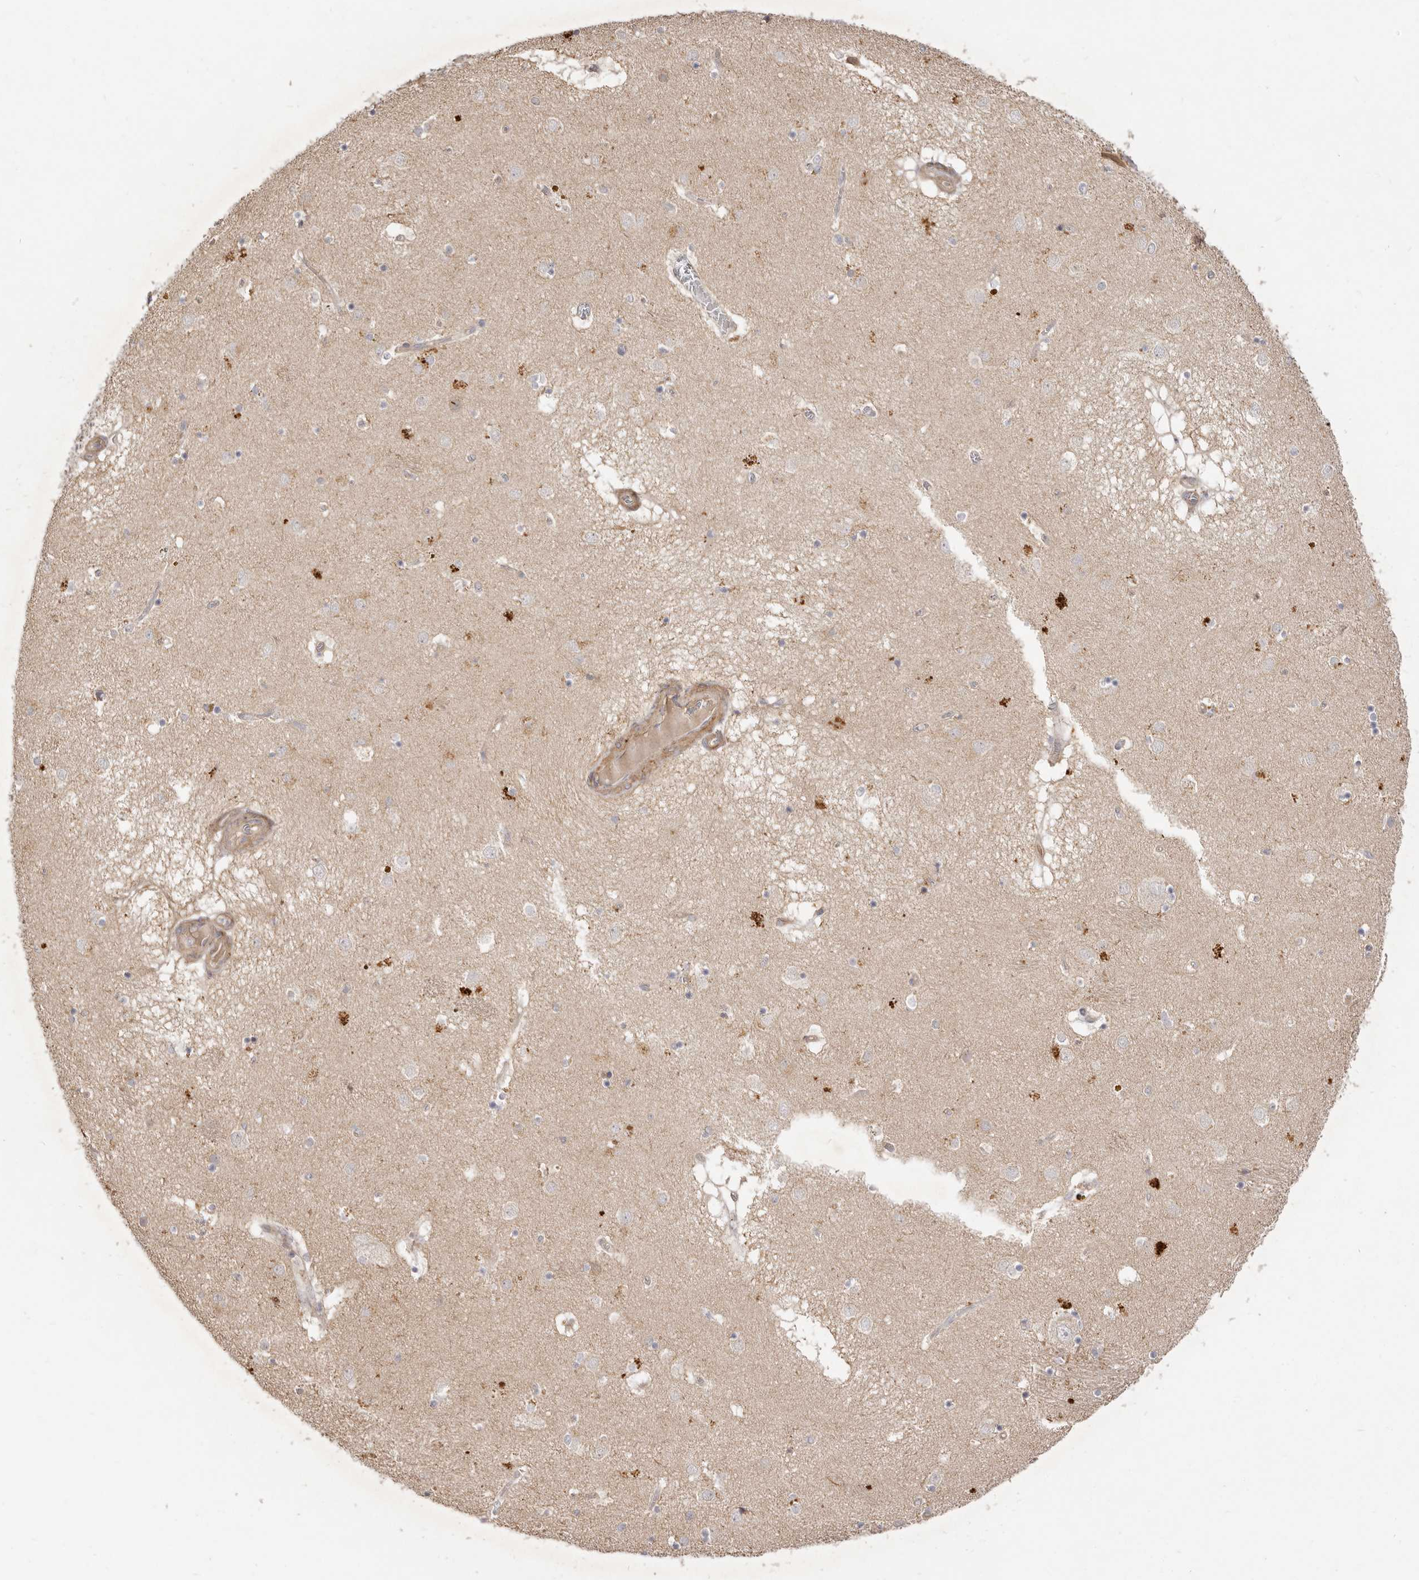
{"staining": {"intensity": "negative", "quantity": "none", "location": "none"}, "tissue": "caudate", "cell_type": "Glial cells", "image_type": "normal", "snomed": [{"axis": "morphology", "description": "Normal tissue, NOS"}, {"axis": "topography", "description": "Lateral ventricle wall"}], "caption": "Caudate stained for a protein using immunohistochemistry (IHC) demonstrates no staining glial cells.", "gene": "ADAMTS9", "patient": {"sex": "male", "age": 70}}